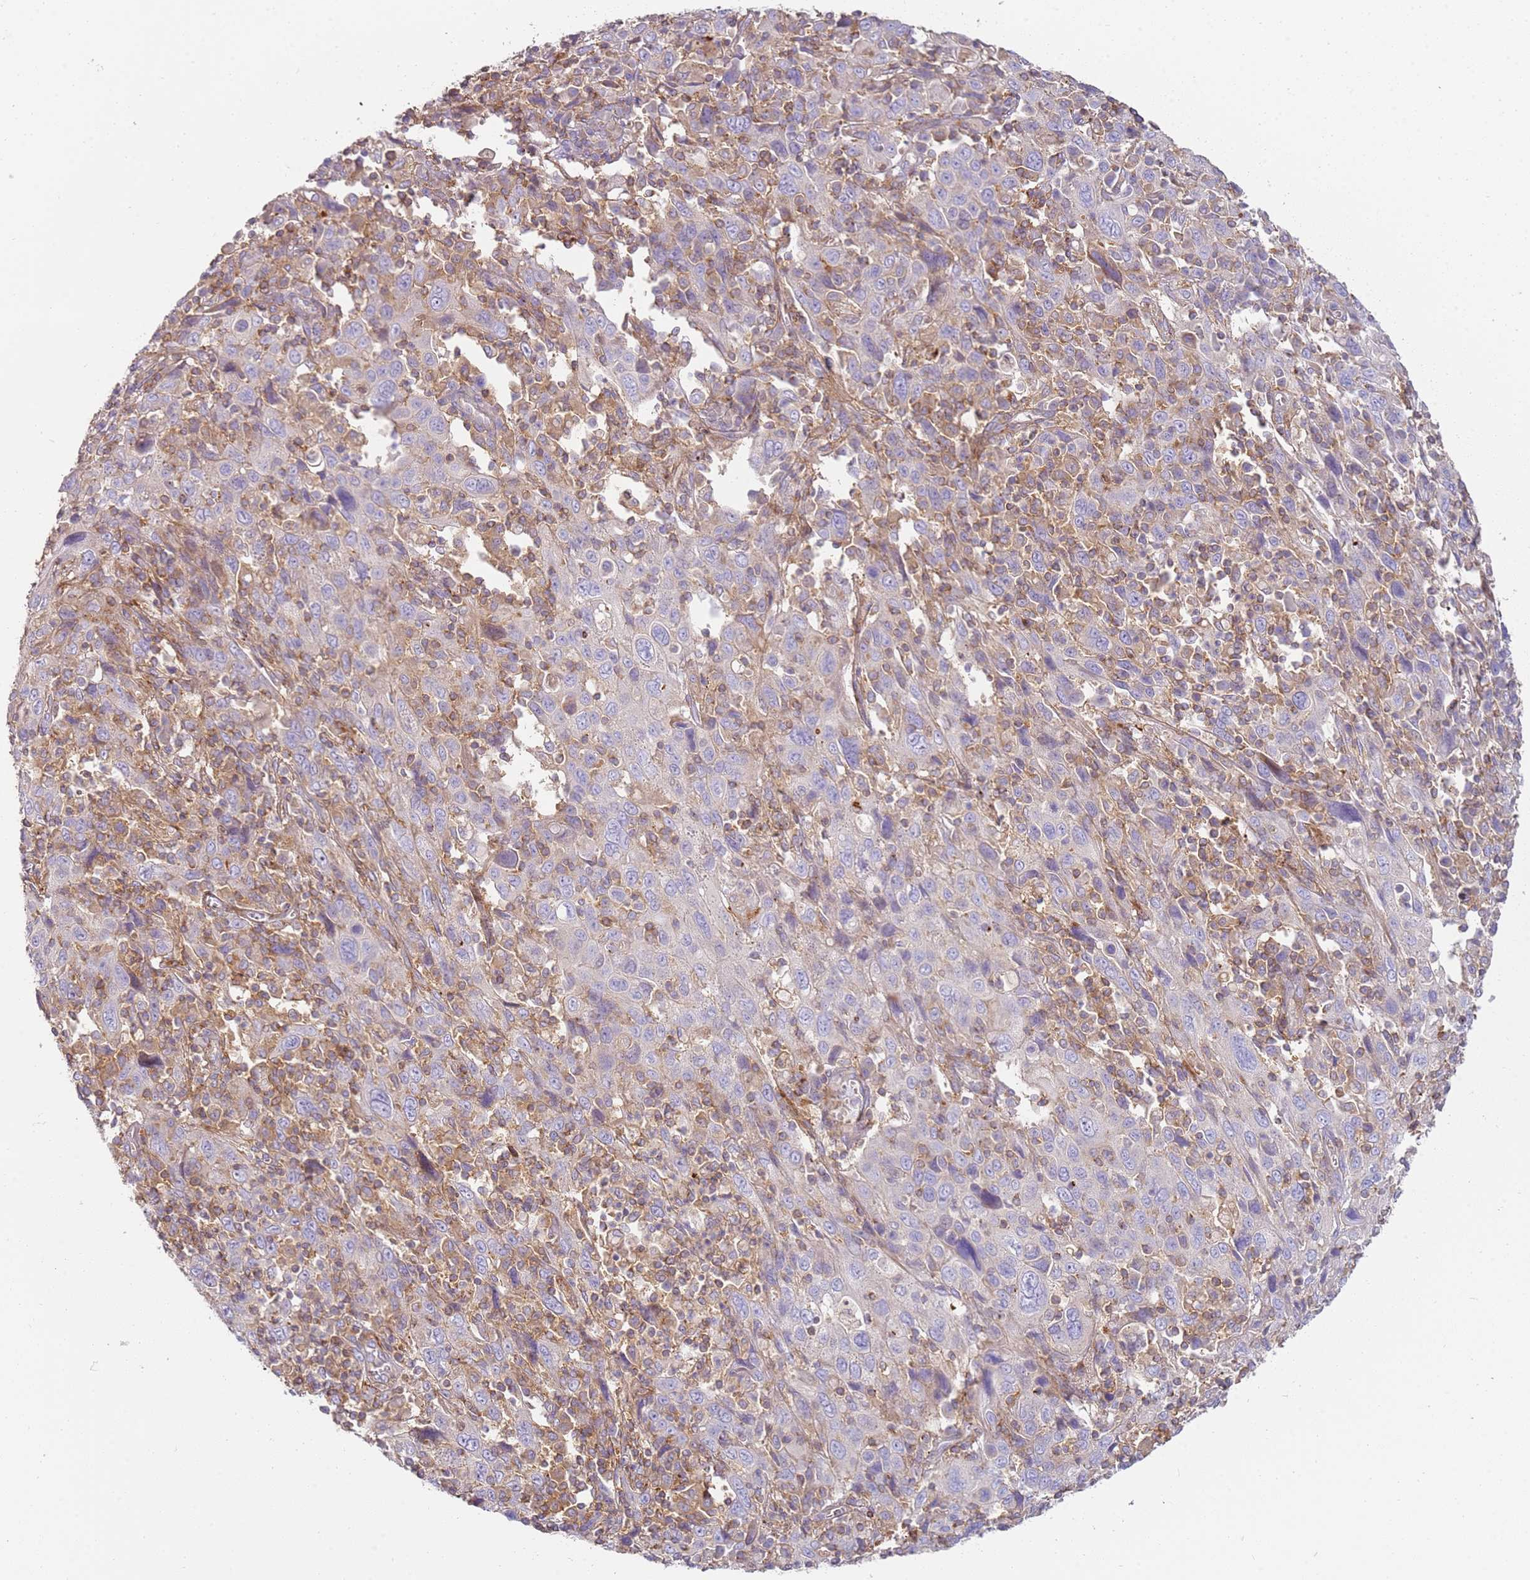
{"staining": {"intensity": "negative", "quantity": "none", "location": "none"}, "tissue": "cervical cancer", "cell_type": "Tumor cells", "image_type": "cancer", "snomed": [{"axis": "morphology", "description": "Squamous cell carcinoma, NOS"}, {"axis": "topography", "description": "Cervix"}], "caption": "An image of human cervical cancer is negative for staining in tumor cells. (IHC, brightfield microscopy, high magnification).", "gene": "FPR1", "patient": {"sex": "female", "age": 46}}